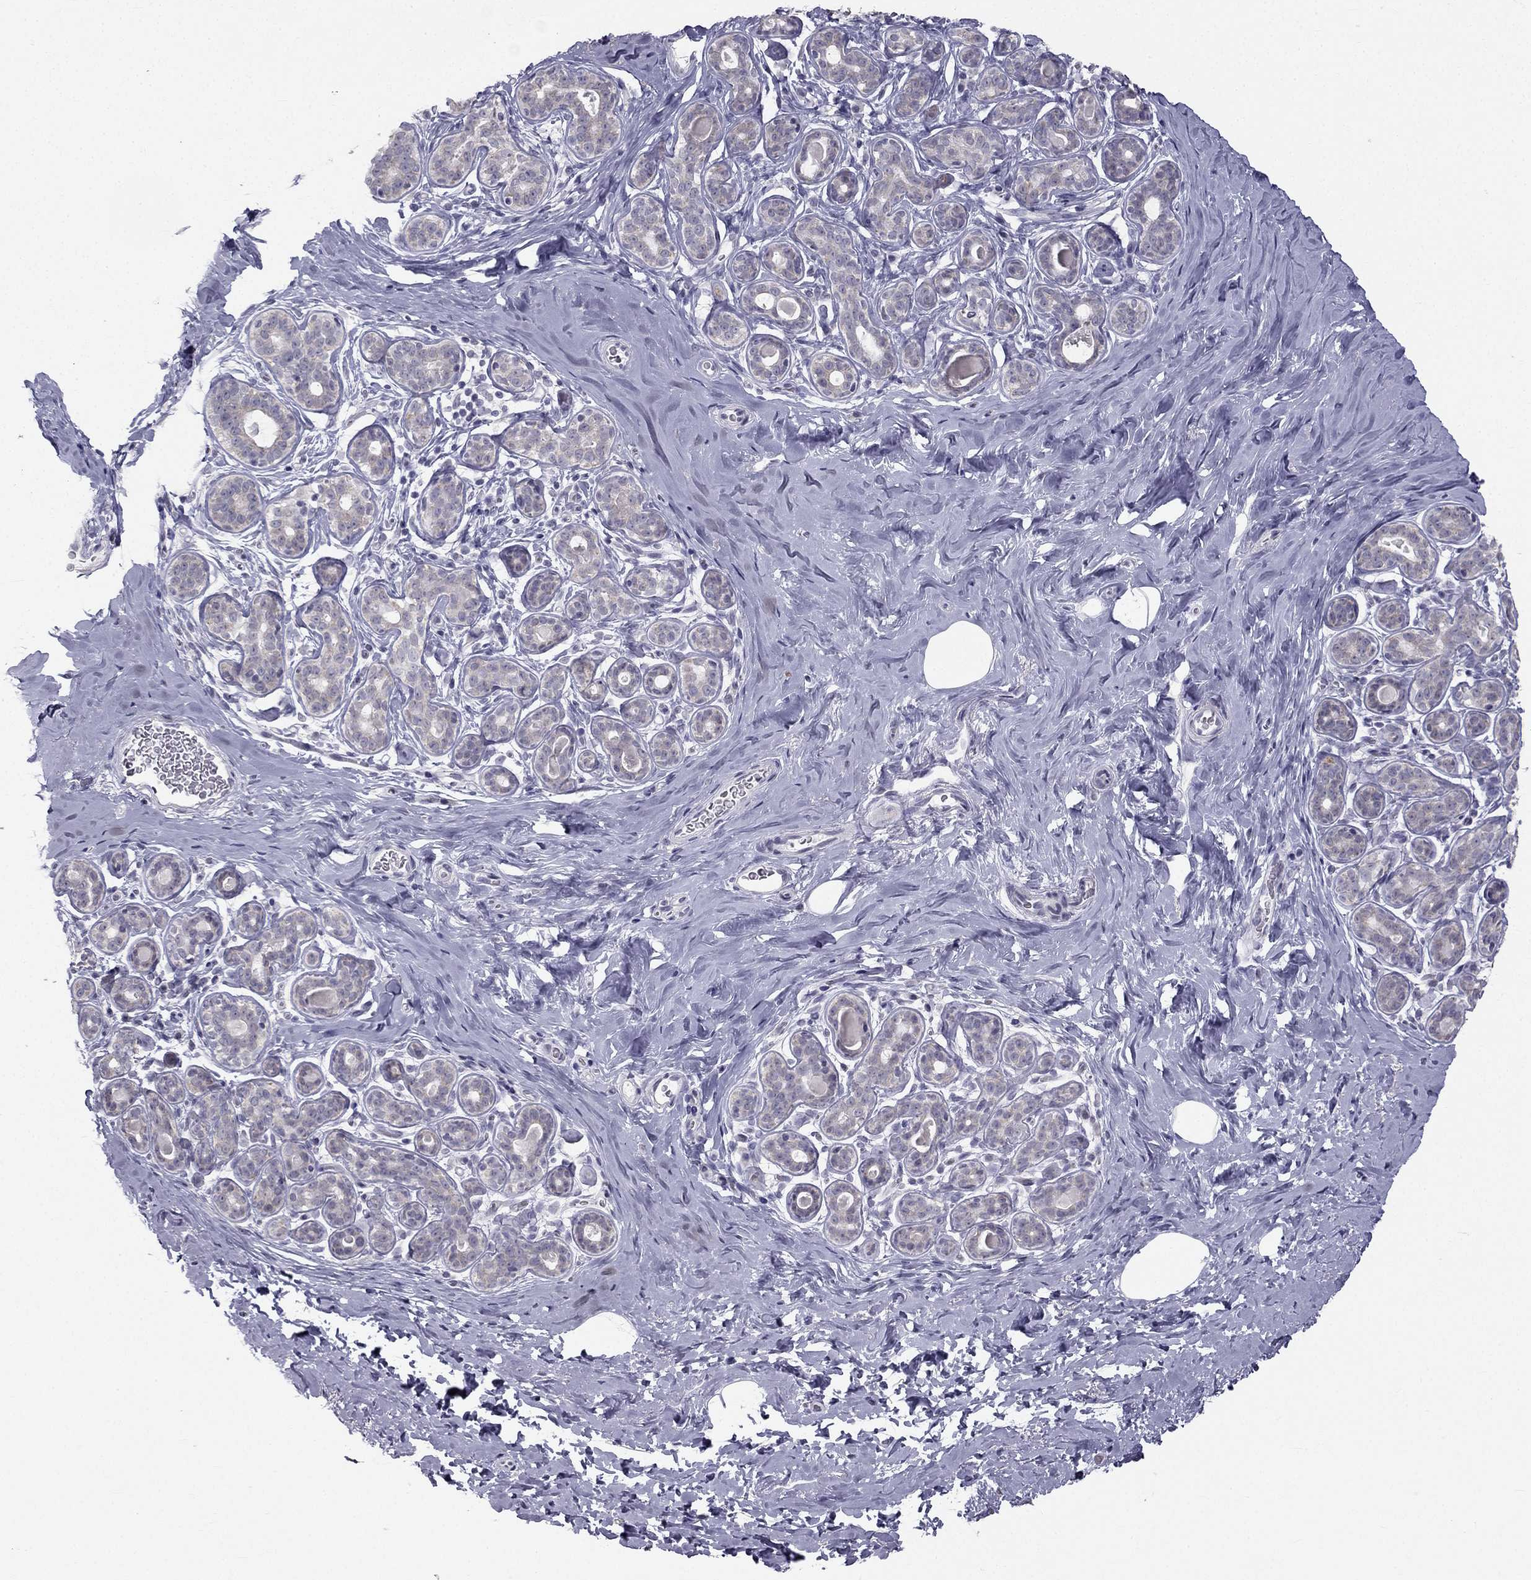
{"staining": {"intensity": "negative", "quantity": "none", "location": "none"}, "tissue": "breast", "cell_type": "Adipocytes", "image_type": "normal", "snomed": [{"axis": "morphology", "description": "Normal tissue, NOS"}, {"axis": "topography", "description": "Skin"}, {"axis": "topography", "description": "Breast"}], "caption": "Adipocytes show no significant protein staining in normal breast.", "gene": "C5orf49", "patient": {"sex": "female", "age": 43}}